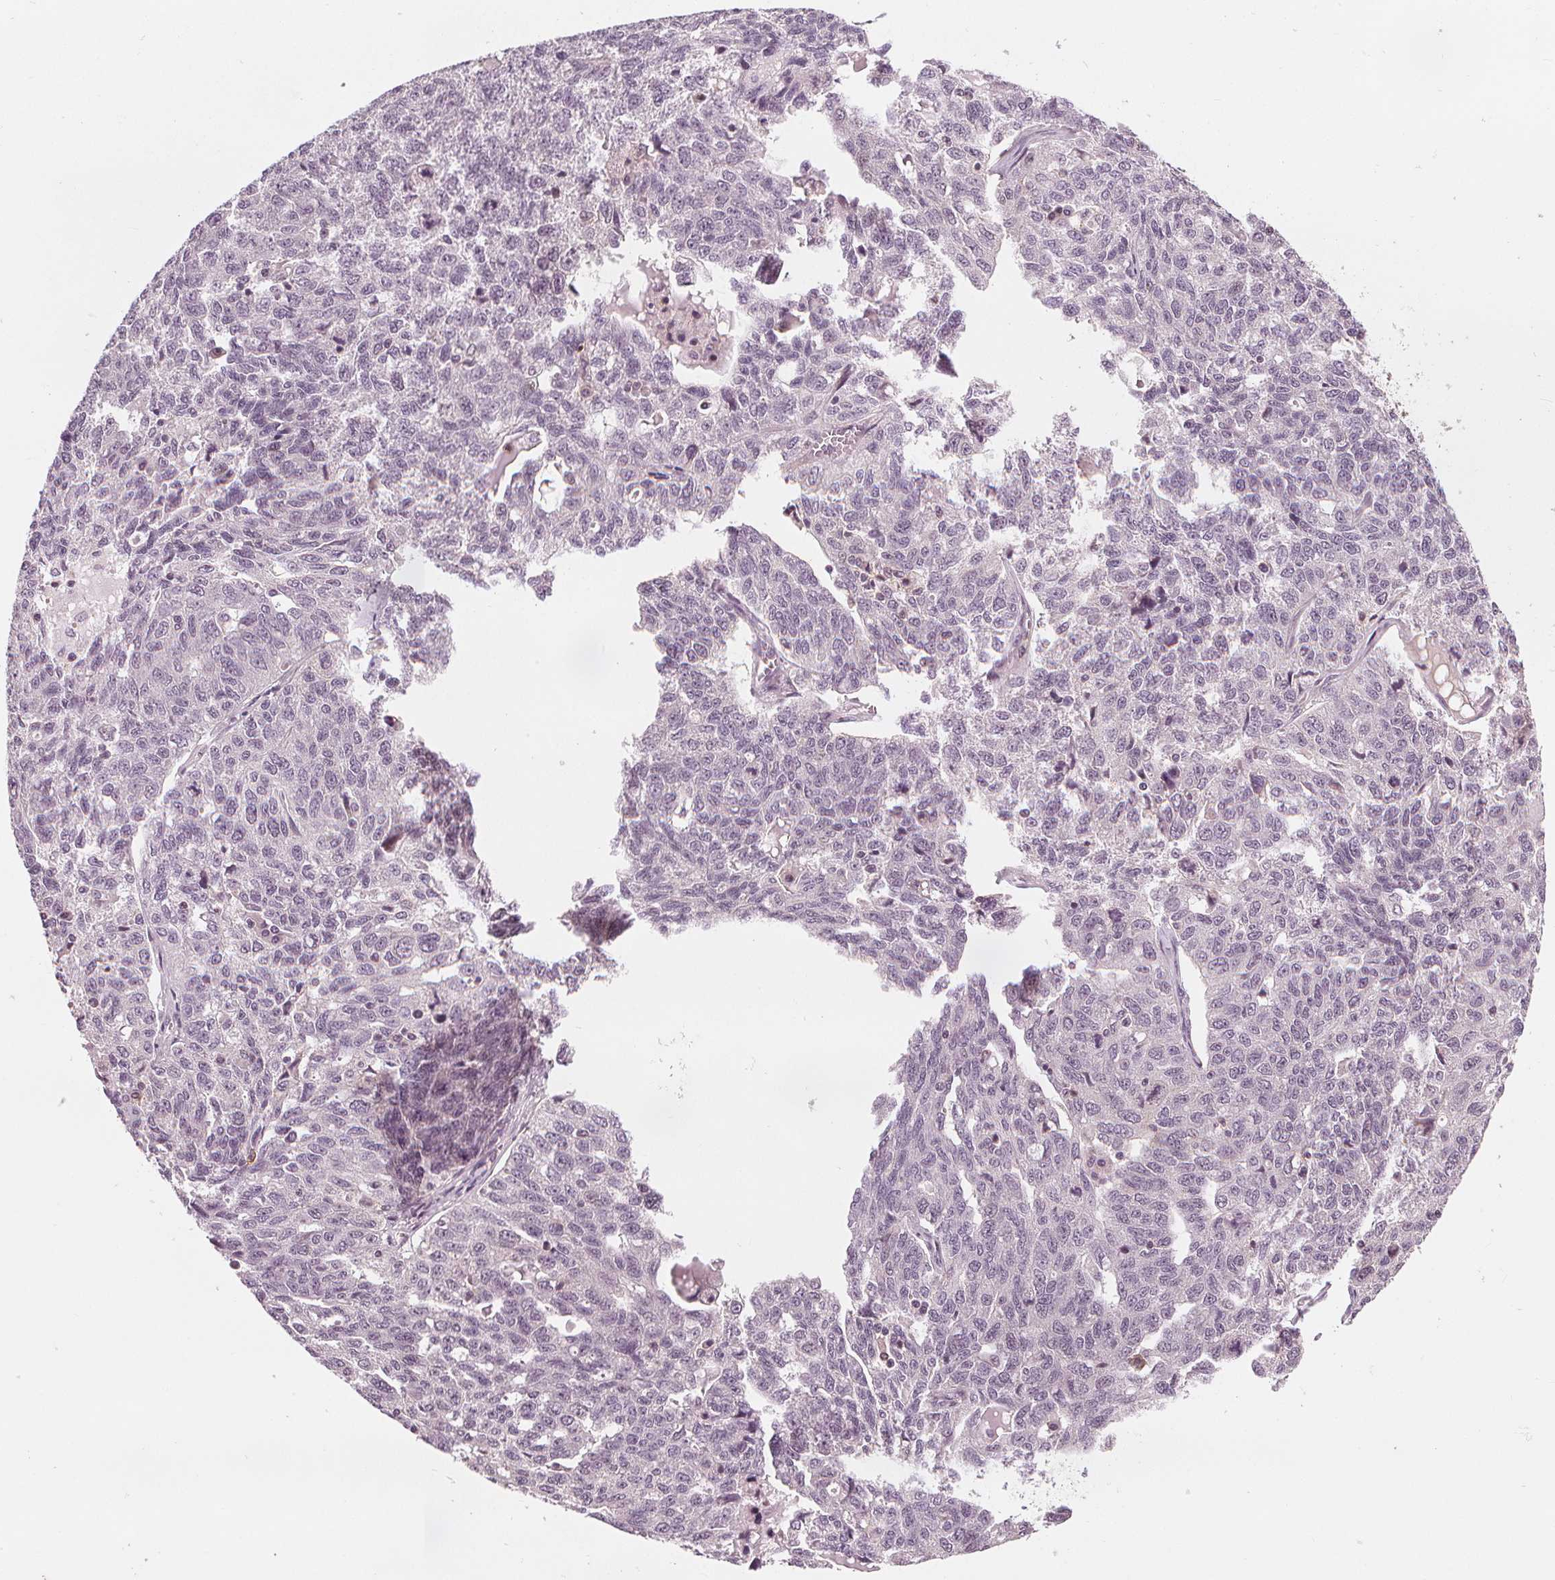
{"staining": {"intensity": "negative", "quantity": "none", "location": "none"}, "tissue": "ovarian cancer", "cell_type": "Tumor cells", "image_type": "cancer", "snomed": [{"axis": "morphology", "description": "Cystadenocarcinoma, serous, NOS"}, {"axis": "topography", "description": "Ovary"}], "caption": "Tumor cells are negative for brown protein staining in ovarian cancer.", "gene": "SLC34A1", "patient": {"sex": "female", "age": 71}}